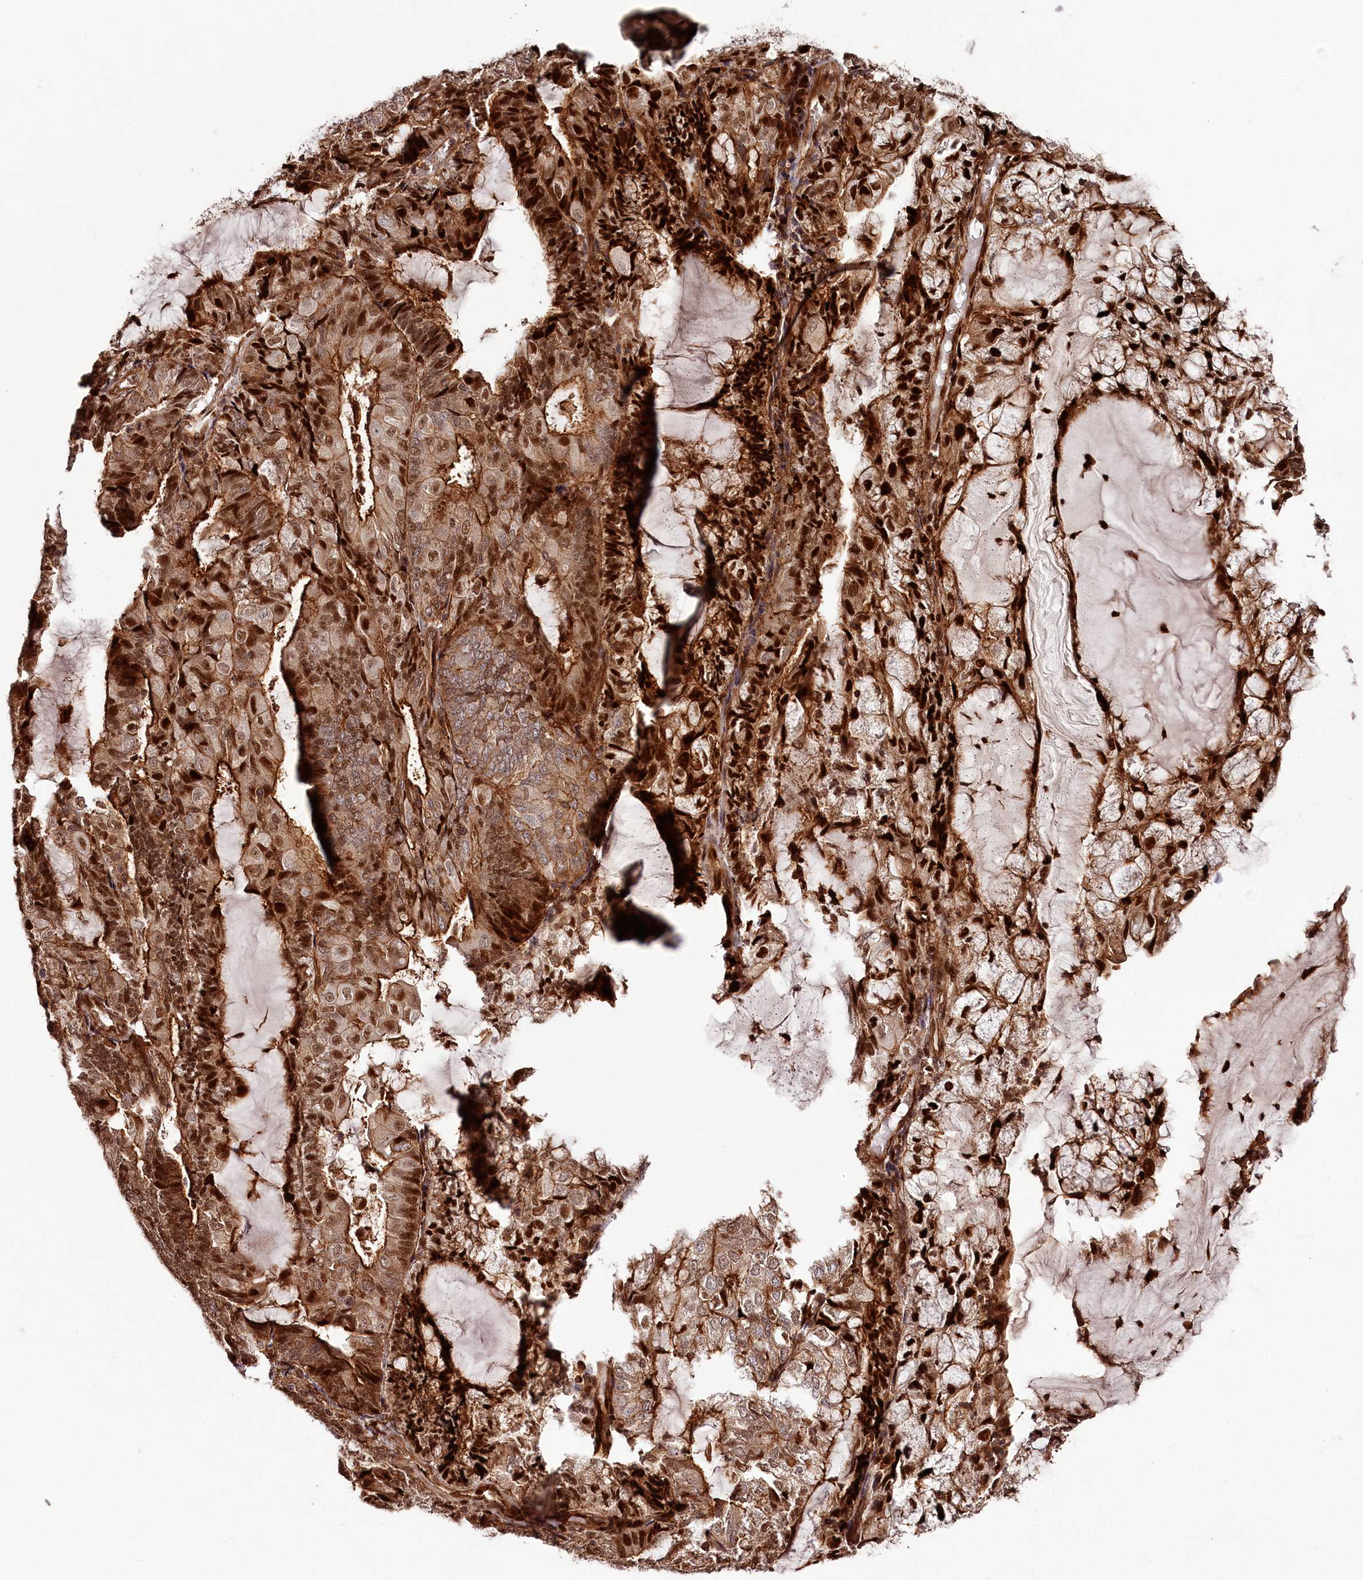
{"staining": {"intensity": "strong", "quantity": ">75%", "location": "cytoplasmic/membranous,nuclear"}, "tissue": "endometrial cancer", "cell_type": "Tumor cells", "image_type": "cancer", "snomed": [{"axis": "morphology", "description": "Adenocarcinoma, NOS"}, {"axis": "topography", "description": "Endometrium"}], "caption": "Protein expression by IHC shows strong cytoplasmic/membranous and nuclear staining in about >75% of tumor cells in endometrial adenocarcinoma.", "gene": "KIF14", "patient": {"sex": "female", "age": 81}}